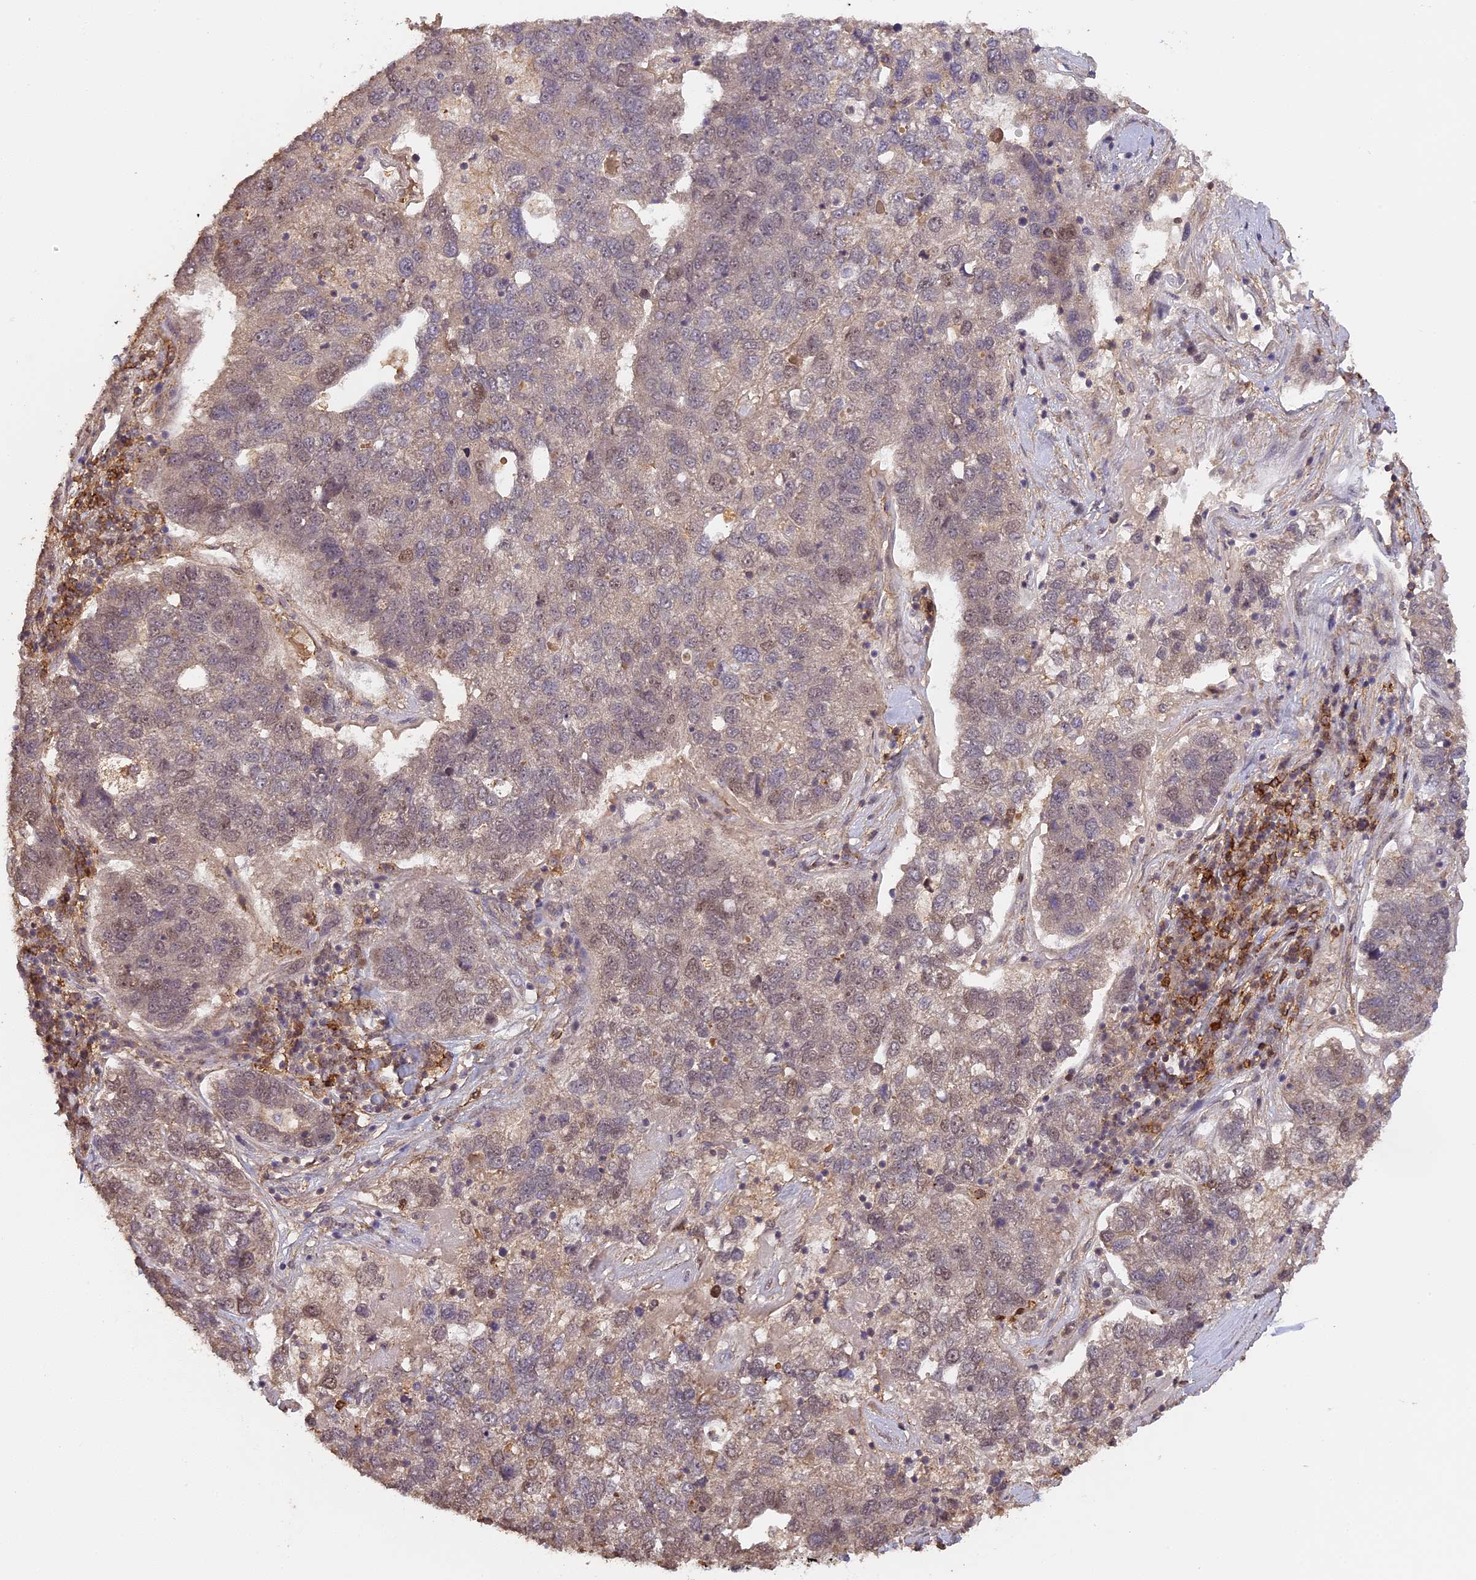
{"staining": {"intensity": "weak", "quantity": "<25%", "location": "nuclear"}, "tissue": "pancreatic cancer", "cell_type": "Tumor cells", "image_type": "cancer", "snomed": [{"axis": "morphology", "description": "Adenocarcinoma, NOS"}, {"axis": "topography", "description": "Pancreas"}], "caption": "This image is of adenocarcinoma (pancreatic) stained with immunohistochemistry to label a protein in brown with the nuclei are counter-stained blue. There is no positivity in tumor cells.", "gene": "MYBL2", "patient": {"sex": "female", "age": 61}}